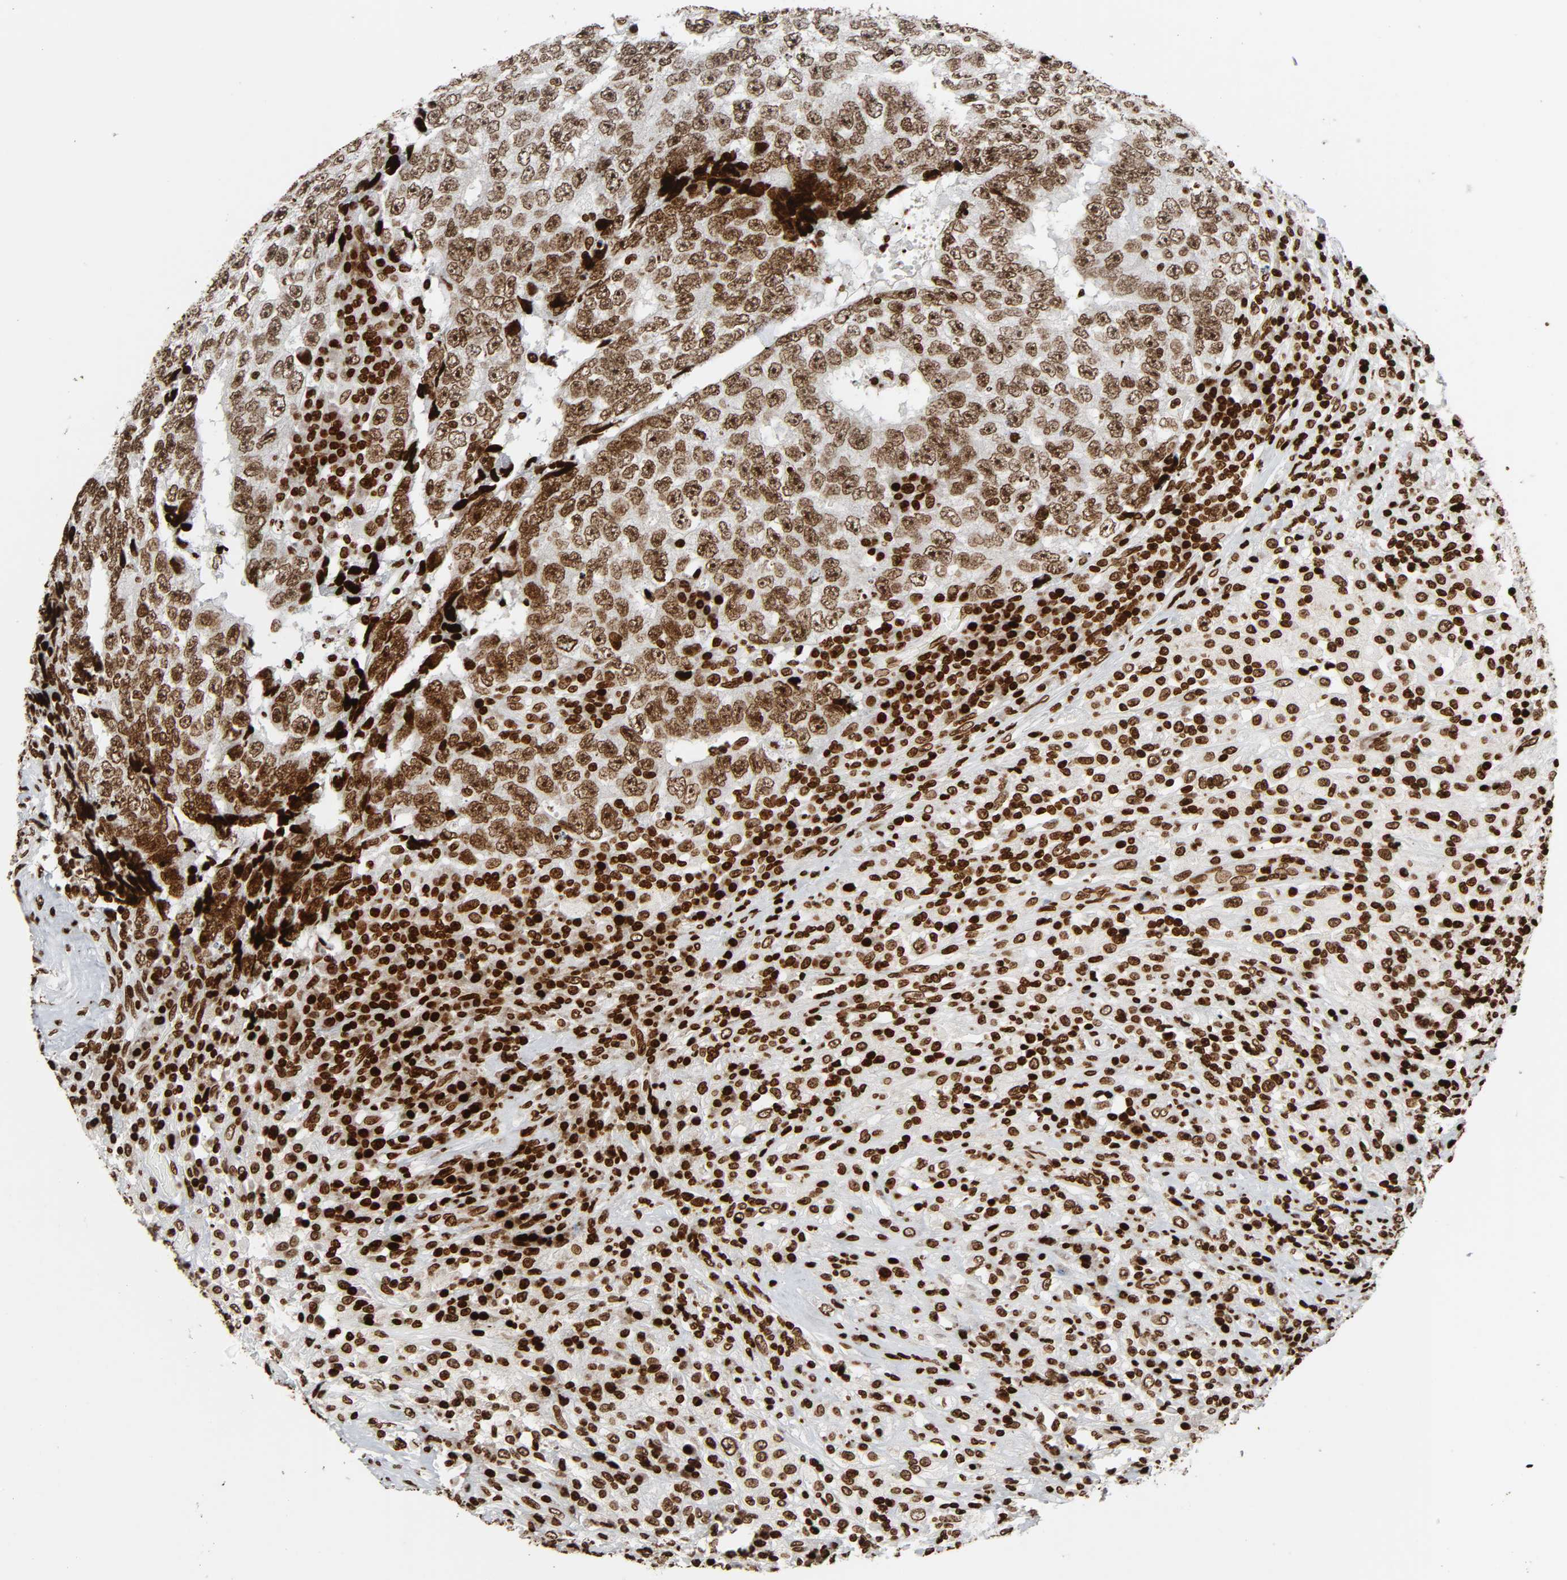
{"staining": {"intensity": "moderate", "quantity": ">75%", "location": "nuclear"}, "tissue": "testis cancer", "cell_type": "Tumor cells", "image_type": "cancer", "snomed": [{"axis": "morphology", "description": "Necrosis, NOS"}, {"axis": "morphology", "description": "Carcinoma, Embryonal, NOS"}, {"axis": "topography", "description": "Testis"}], "caption": "IHC staining of embryonal carcinoma (testis), which demonstrates medium levels of moderate nuclear positivity in about >75% of tumor cells indicating moderate nuclear protein expression. The staining was performed using DAB (brown) for protein detection and nuclei were counterstained in hematoxylin (blue).", "gene": "RXRA", "patient": {"sex": "male", "age": 19}}